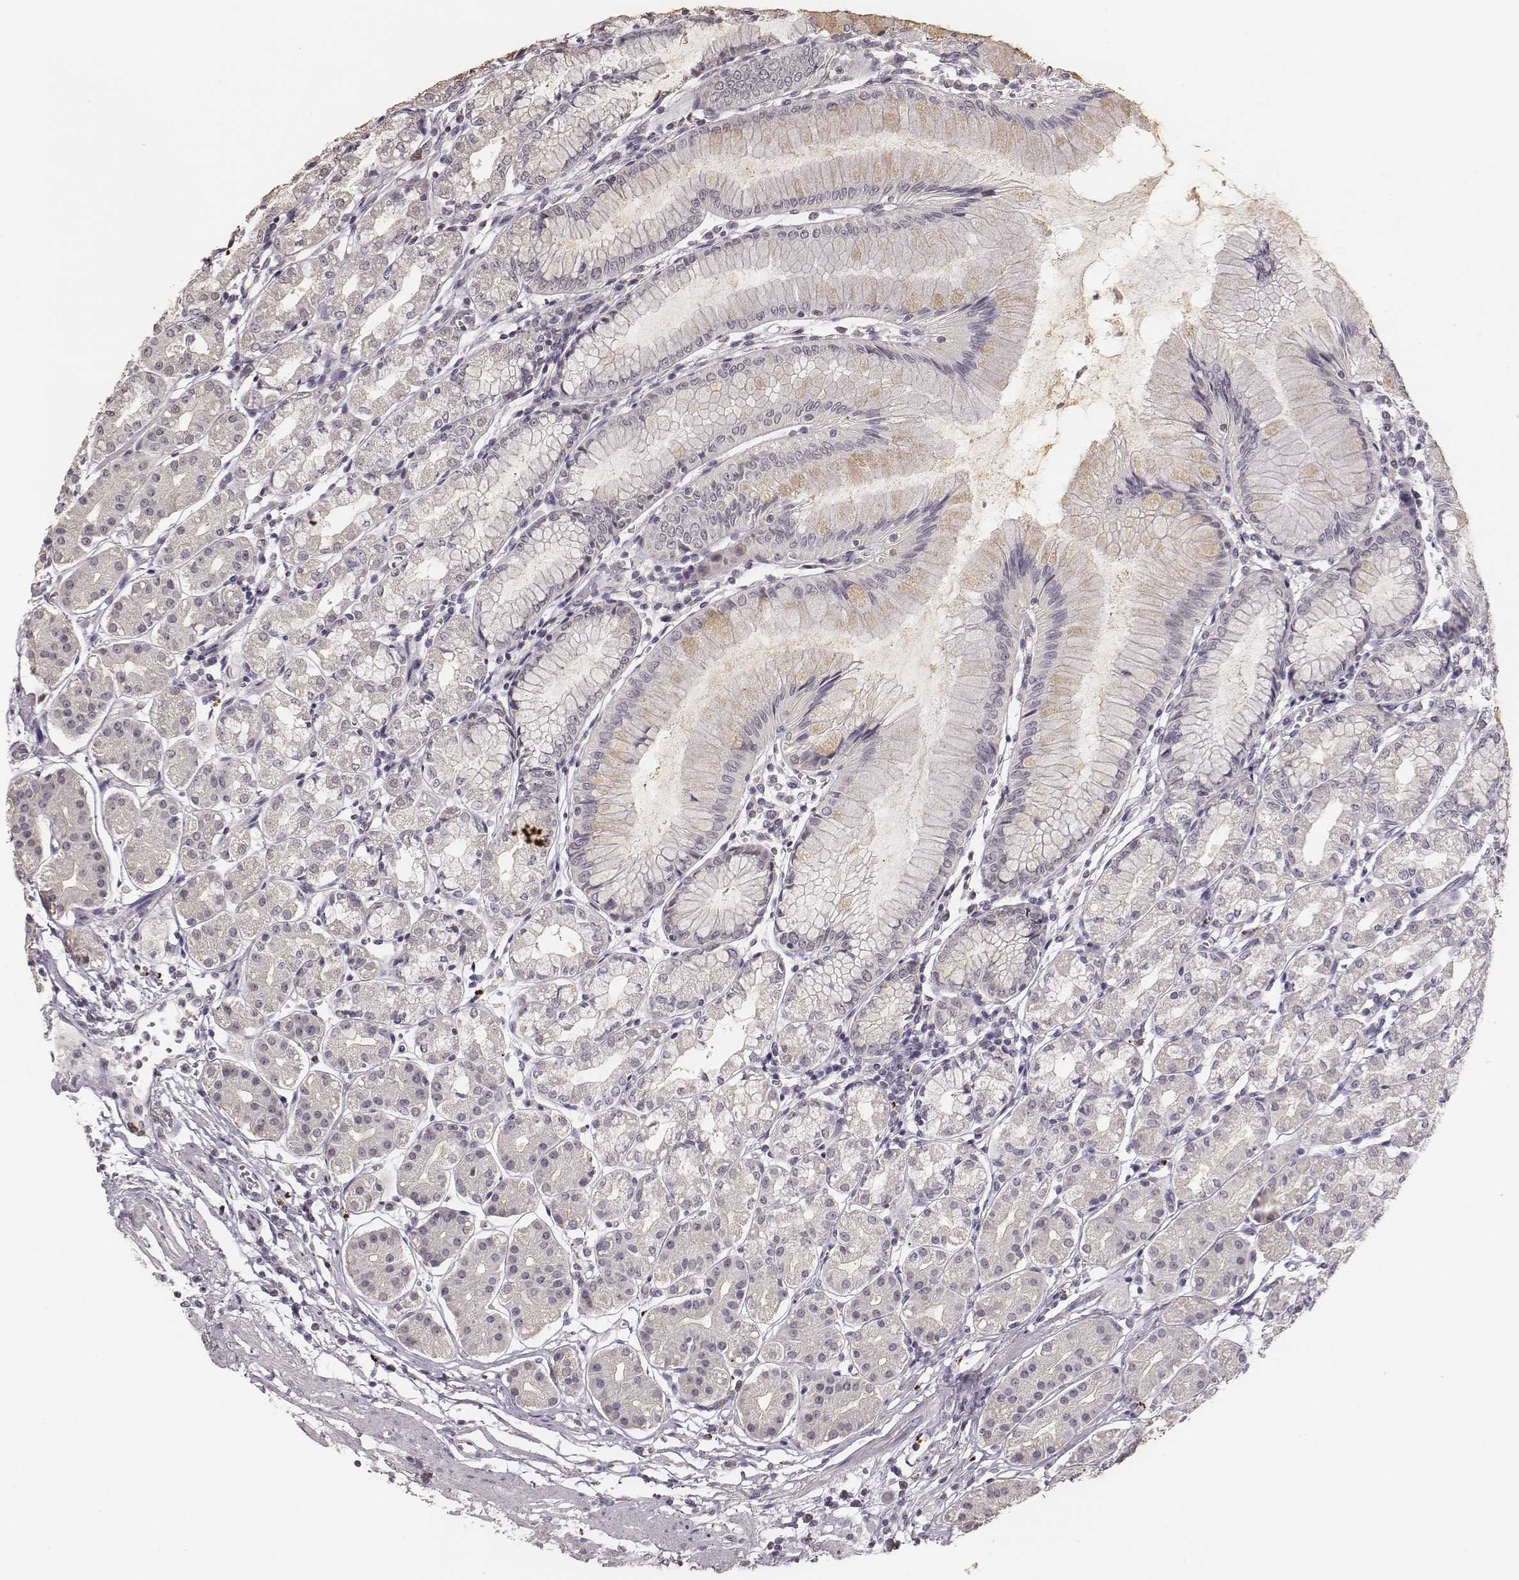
{"staining": {"intensity": "negative", "quantity": "none", "location": "none"}, "tissue": "stomach", "cell_type": "Glandular cells", "image_type": "normal", "snomed": [{"axis": "morphology", "description": "Normal tissue, NOS"}, {"axis": "topography", "description": "Skeletal muscle"}, {"axis": "topography", "description": "Stomach"}], "caption": "The histopathology image reveals no staining of glandular cells in unremarkable stomach.", "gene": "LY6K", "patient": {"sex": "female", "age": 57}}